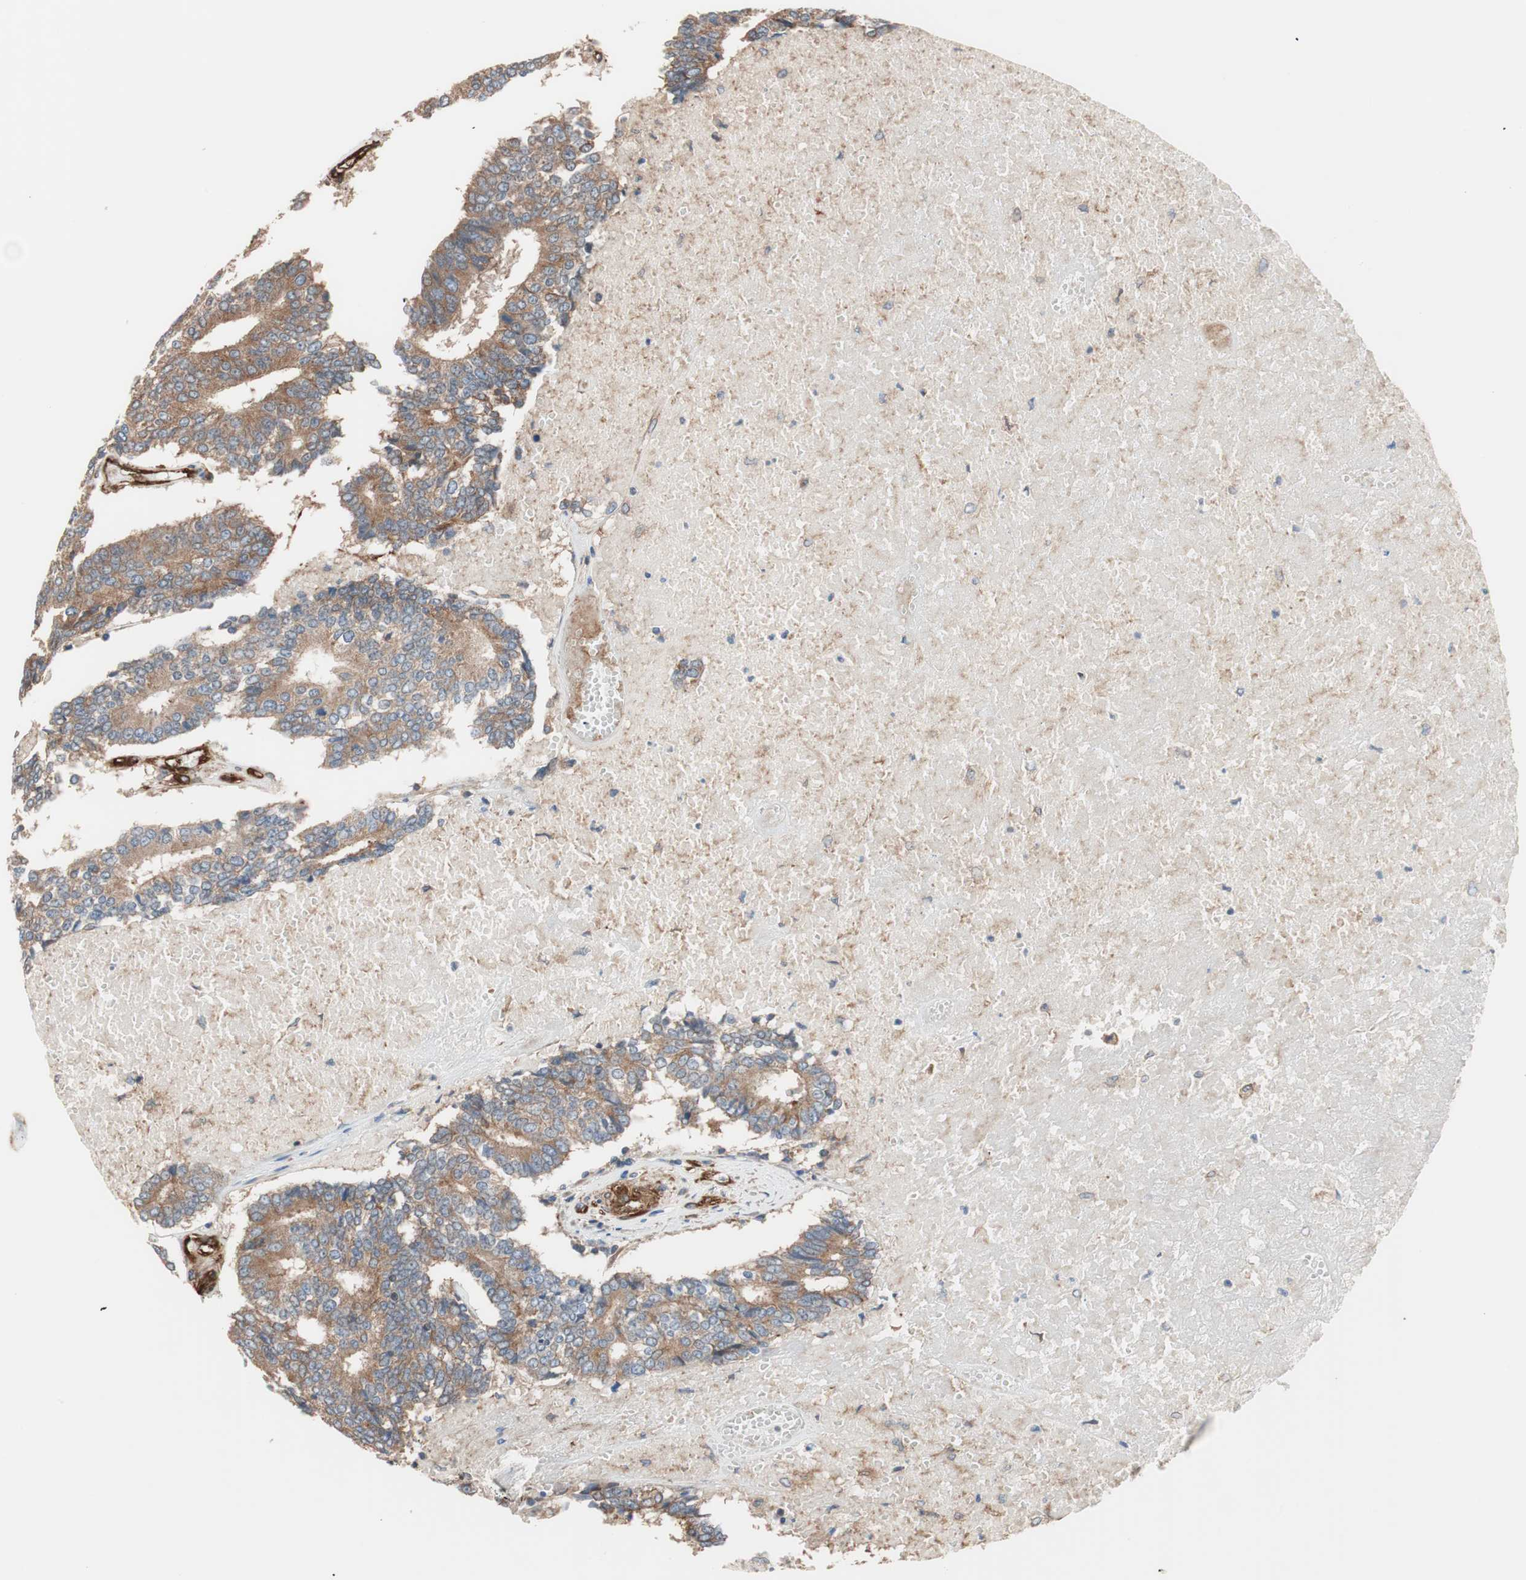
{"staining": {"intensity": "moderate", "quantity": ">75%", "location": "cytoplasmic/membranous"}, "tissue": "prostate cancer", "cell_type": "Tumor cells", "image_type": "cancer", "snomed": [{"axis": "morphology", "description": "Adenocarcinoma, High grade"}, {"axis": "topography", "description": "Prostate"}], "caption": "About >75% of tumor cells in human prostate high-grade adenocarcinoma reveal moderate cytoplasmic/membranous protein positivity as visualized by brown immunohistochemical staining.", "gene": "GPSM2", "patient": {"sex": "male", "age": 55}}